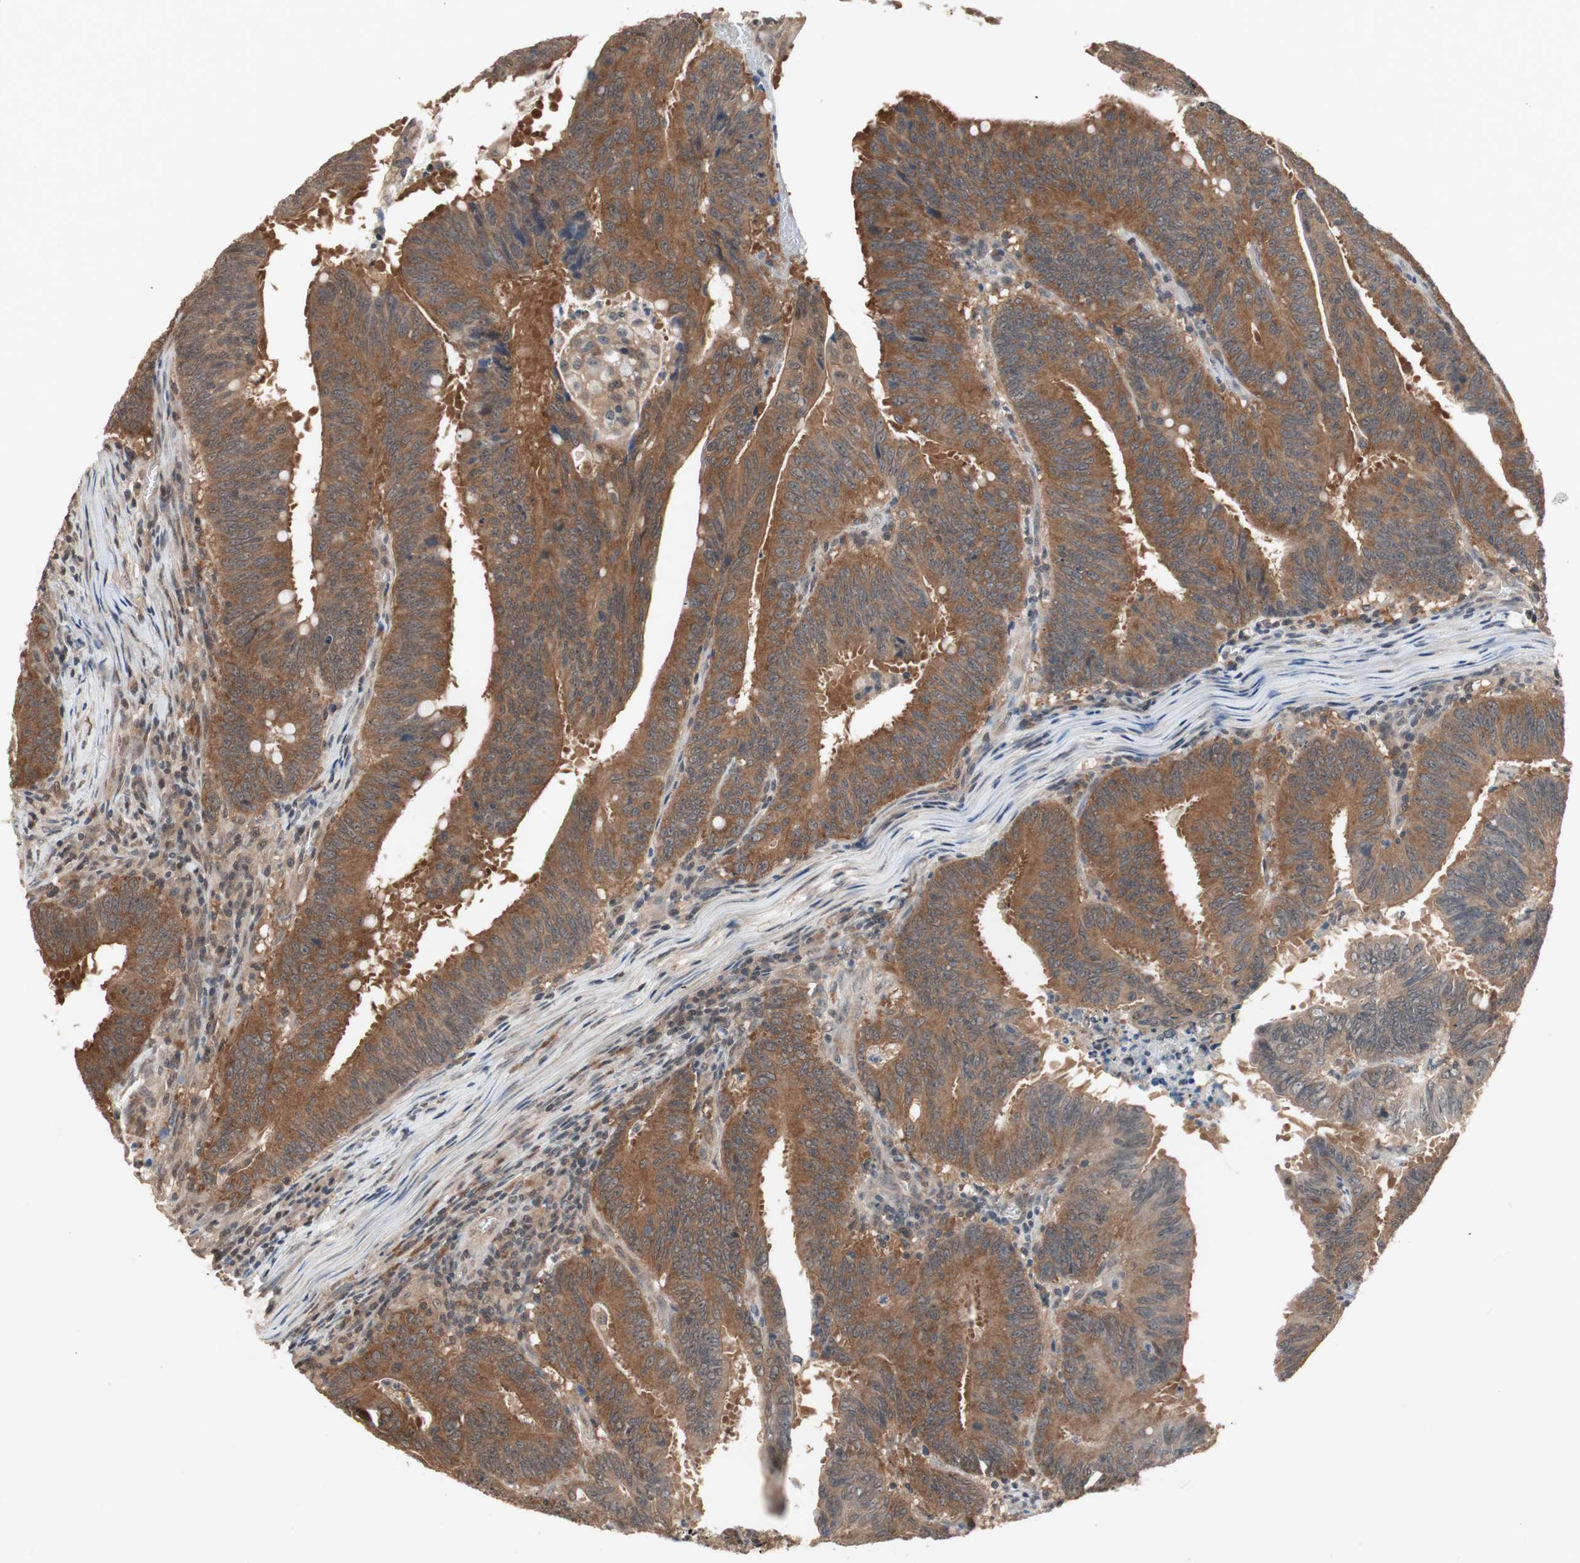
{"staining": {"intensity": "strong", "quantity": ">75%", "location": "cytoplasmic/membranous"}, "tissue": "colorectal cancer", "cell_type": "Tumor cells", "image_type": "cancer", "snomed": [{"axis": "morphology", "description": "Adenocarcinoma, NOS"}, {"axis": "topography", "description": "Colon"}], "caption": "Colorectal cancer (adenocarcinoma) was stained to show a protein in brown. There is high levels of strong cytoplasmic/membranous expression in about >75% of tumor cells.", "gene": "GART", "patient": {"sex": "male", "age": 45}}